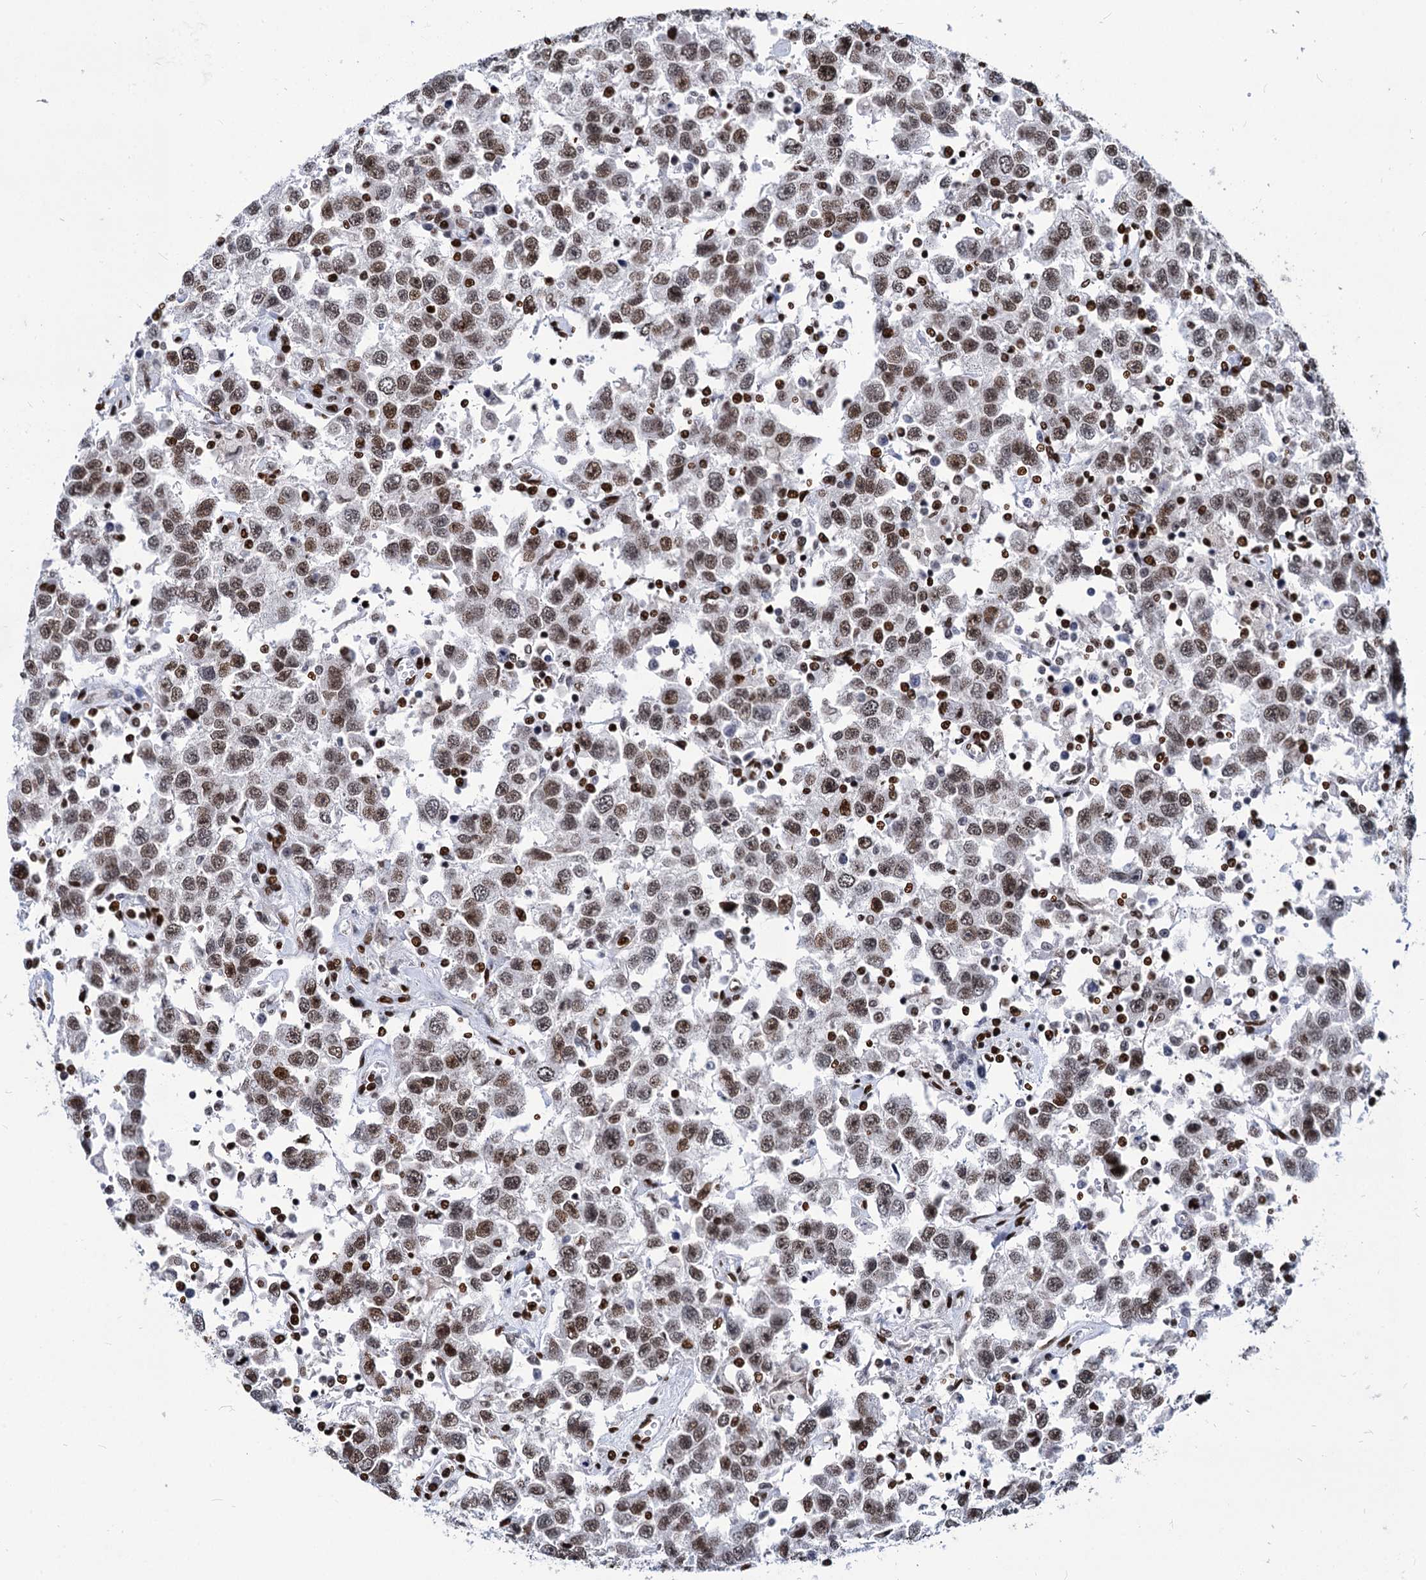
{"staining": {"intensity": "moderate", "quantity": ">75%", "location": "nuclear"}, "tissue": "testis cancer", "cell_type": "Tumor cells", "image_type": "cancer", "snomed": [{"axis": "morphology", "description": "Seminoma, NOS"}, {"axis": "topography", "description": "Testis"}], "caption": "A brown stain labels moderate nuclear expression of a protein in testis cancer tumor cells.", "gene": "MECP2", "patient": {"sex": "male", "age": 41}}